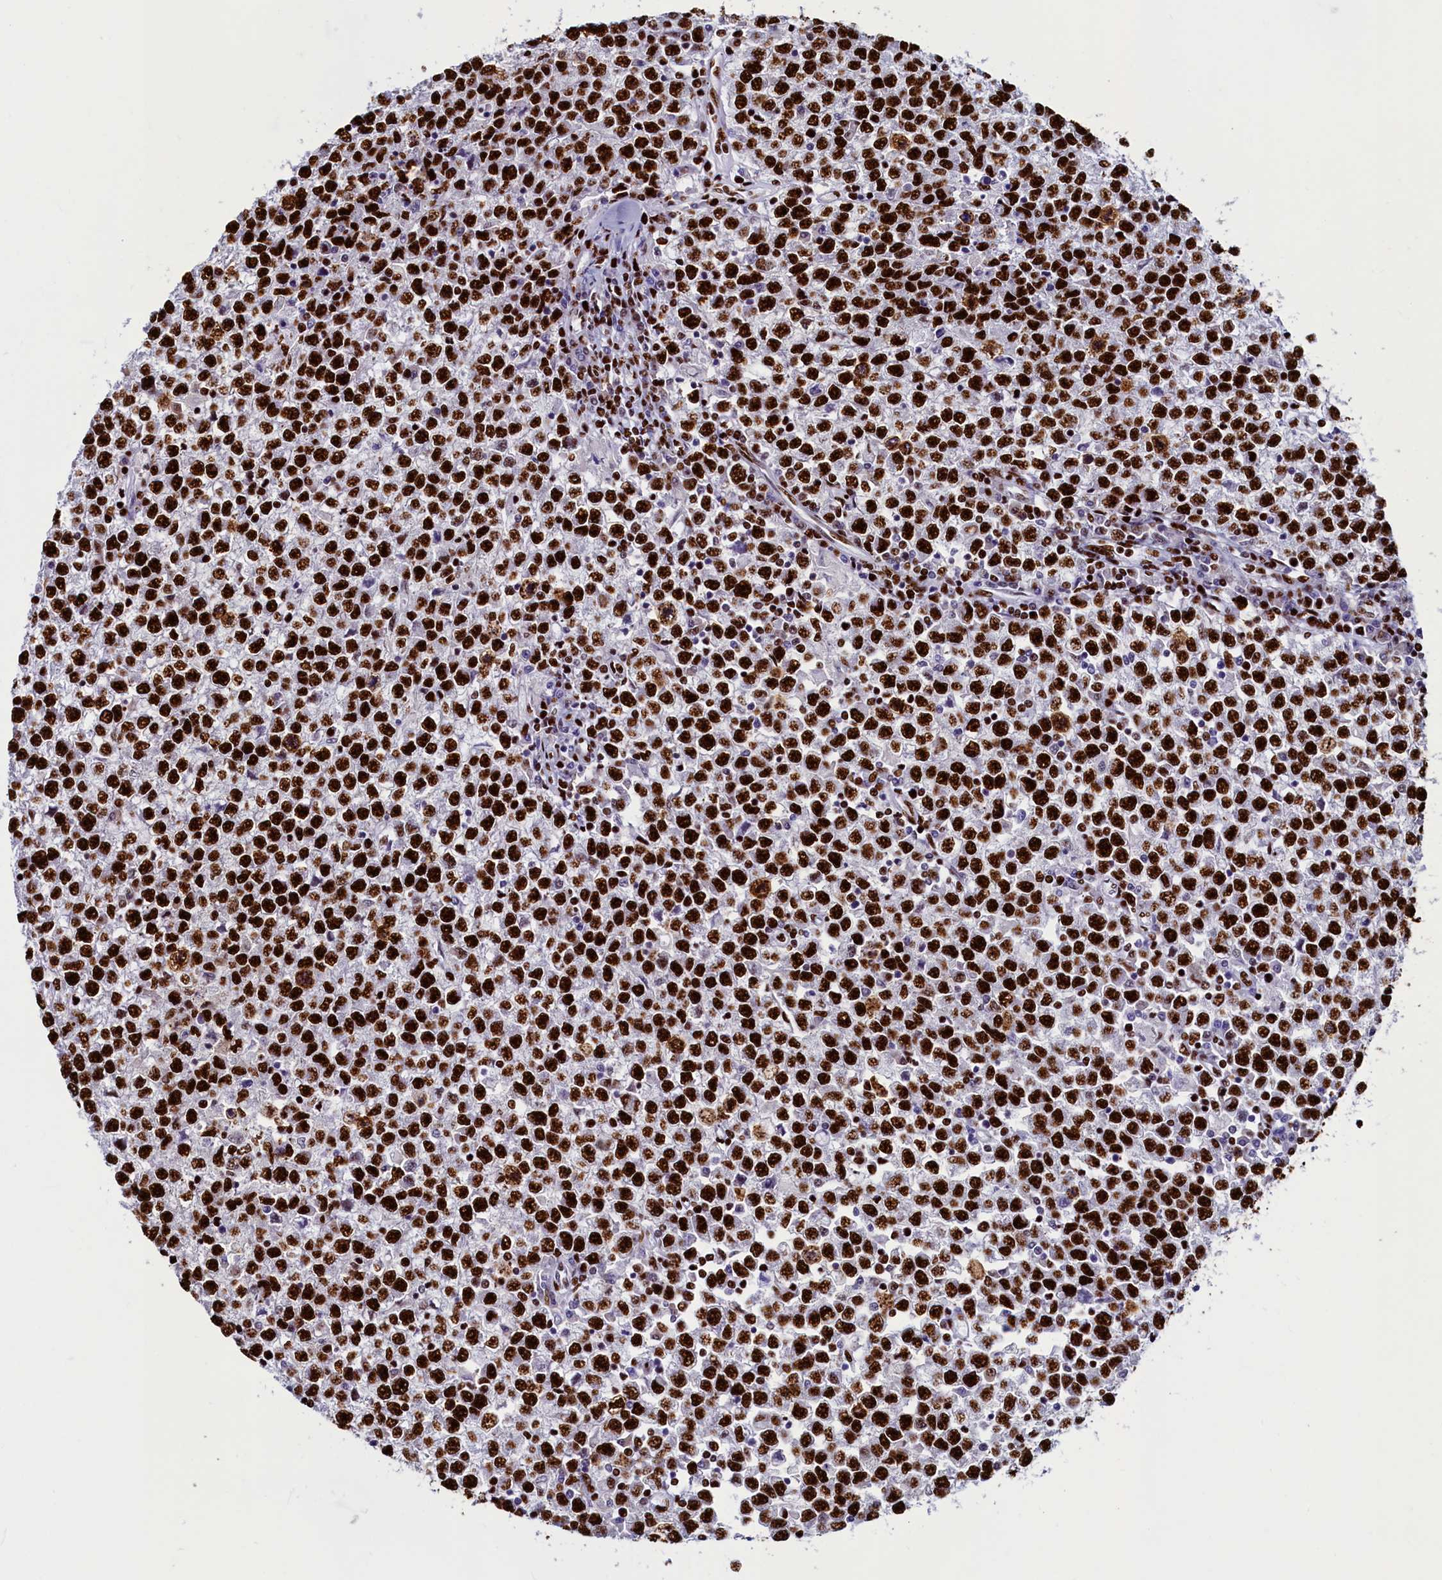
{"staining": {"intensity": "strong", "quantity": ">75%", "location": "nuclear"}, "tissue": "testis cancer", "cell_type": "Tumor cells", "image_type": "cancer", "snomed": [{"axis": "morphology", "description": "Seminoma, NOS"}, {"axis": "topography", "description": "Testis"}], "caption": "Immunohistochemistry of human testis cancer exhibits high levels of strong nuclear staining in approximately >75% of tumor cells. (brown staining indicates protein expression, while blue staining denotes nuclei).", "gene": "SRRM2", "patient": {"sex": "male", "age": 65}}